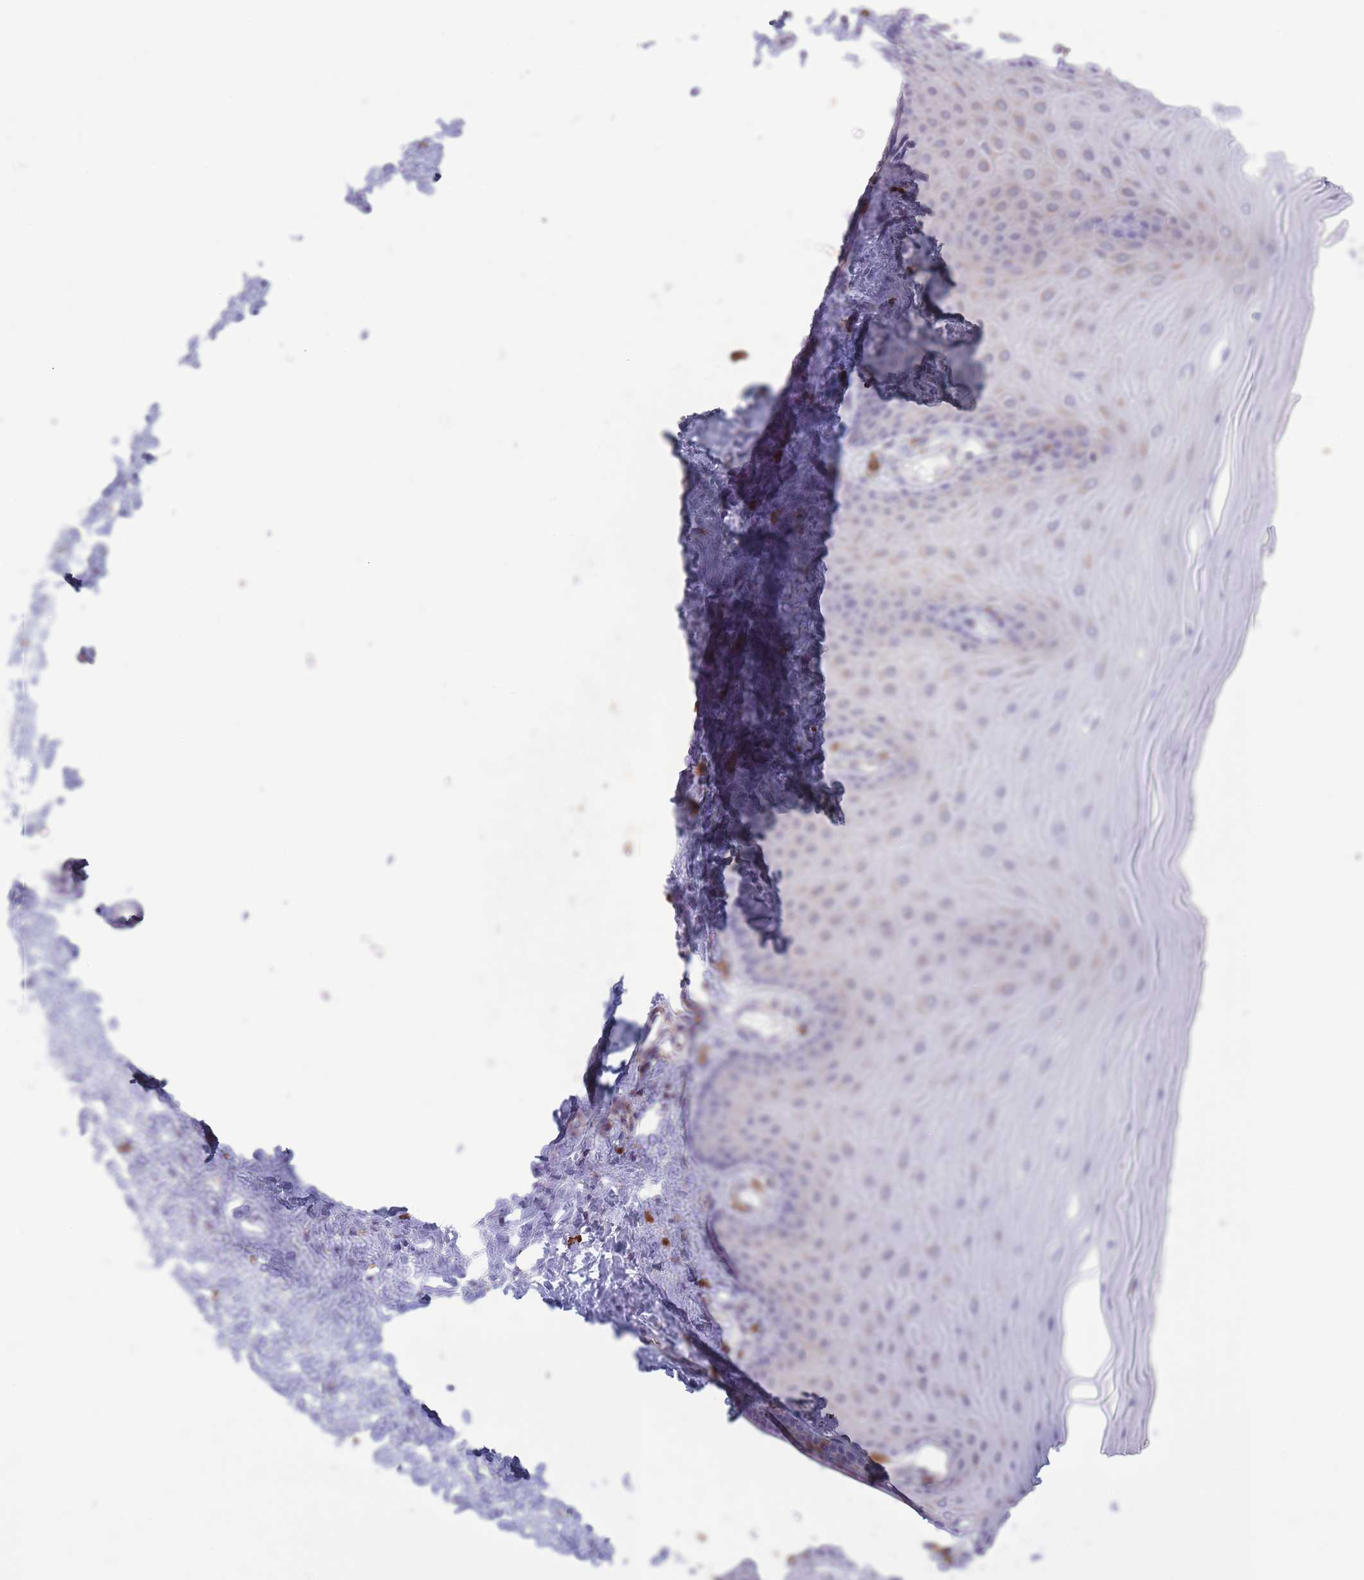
{"staining": {"intensity": "moderate", "quantity": "25%-75%", "location": "cytoplasmic/membranous"}, "tissue": "cervix", "cell_type": "Glandular cells", "image_type": "normal", "snomed": [{"axis": "morphology", "description": "Normal tissue, NOS"}, {"axis": "topography", "description": "Cervix"}], "caption": "This micrograph shows normal cervix stained with IHC to label a protein in brown. The cytoplasmic/membranous of glandular cells show moderate positivity for the protein. Nuclei are counter-stained blue.", "gene": "PDHA1", "patient": {"sex": "female", "age": 55}}